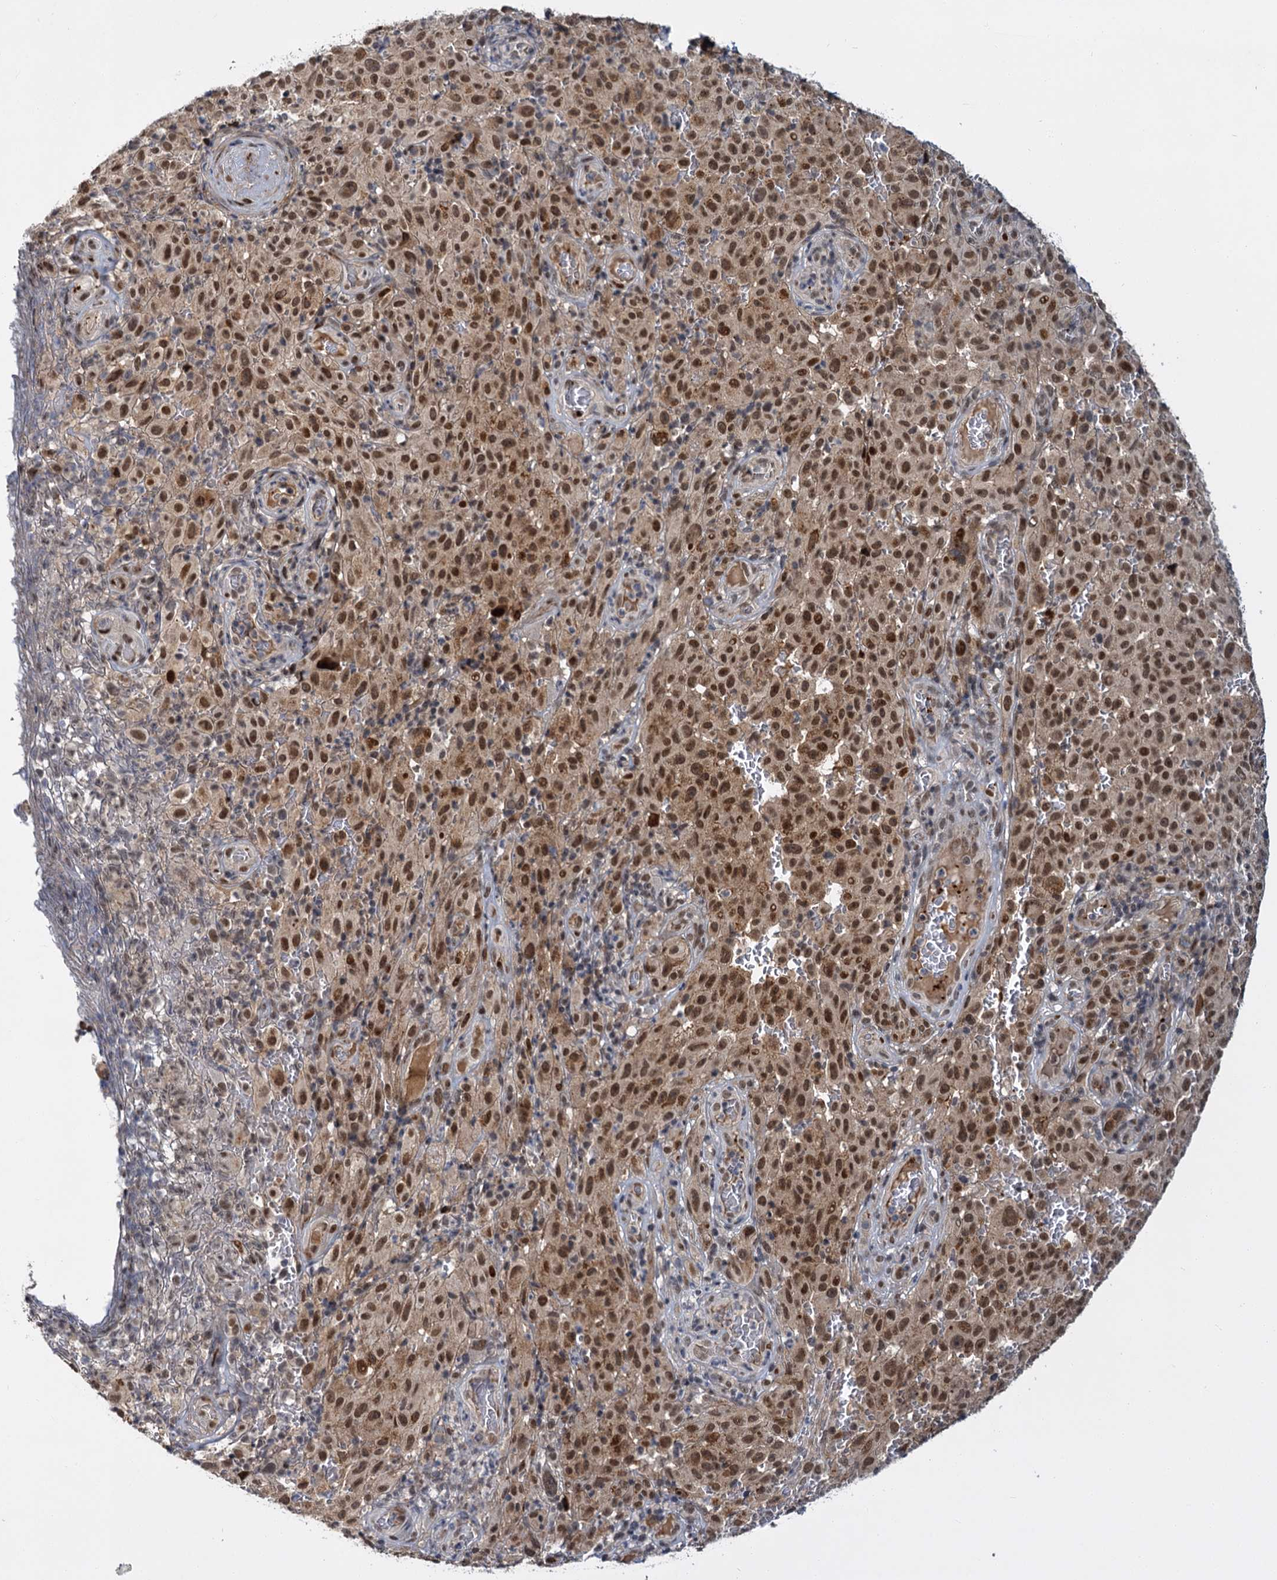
{"staining": {"intensity": "moderate", "quantity": ">75%", "location": "nuclear"}, "tissue": "melanoma", "cell_type": "Tumor cells", "image_type": "cancer", "snomed": [{"axis": "morphology", "description": "Malignant melanoma, NOS"}, {"axis": "topography", "description": "Skin"}], "caption": "Human melanoma stained for a protein (brown) shows moderate nuclear positive expression in about >75% of tumor cells.", "gene": "MBD6", "patient": {"sex": "female", "age": 82}}